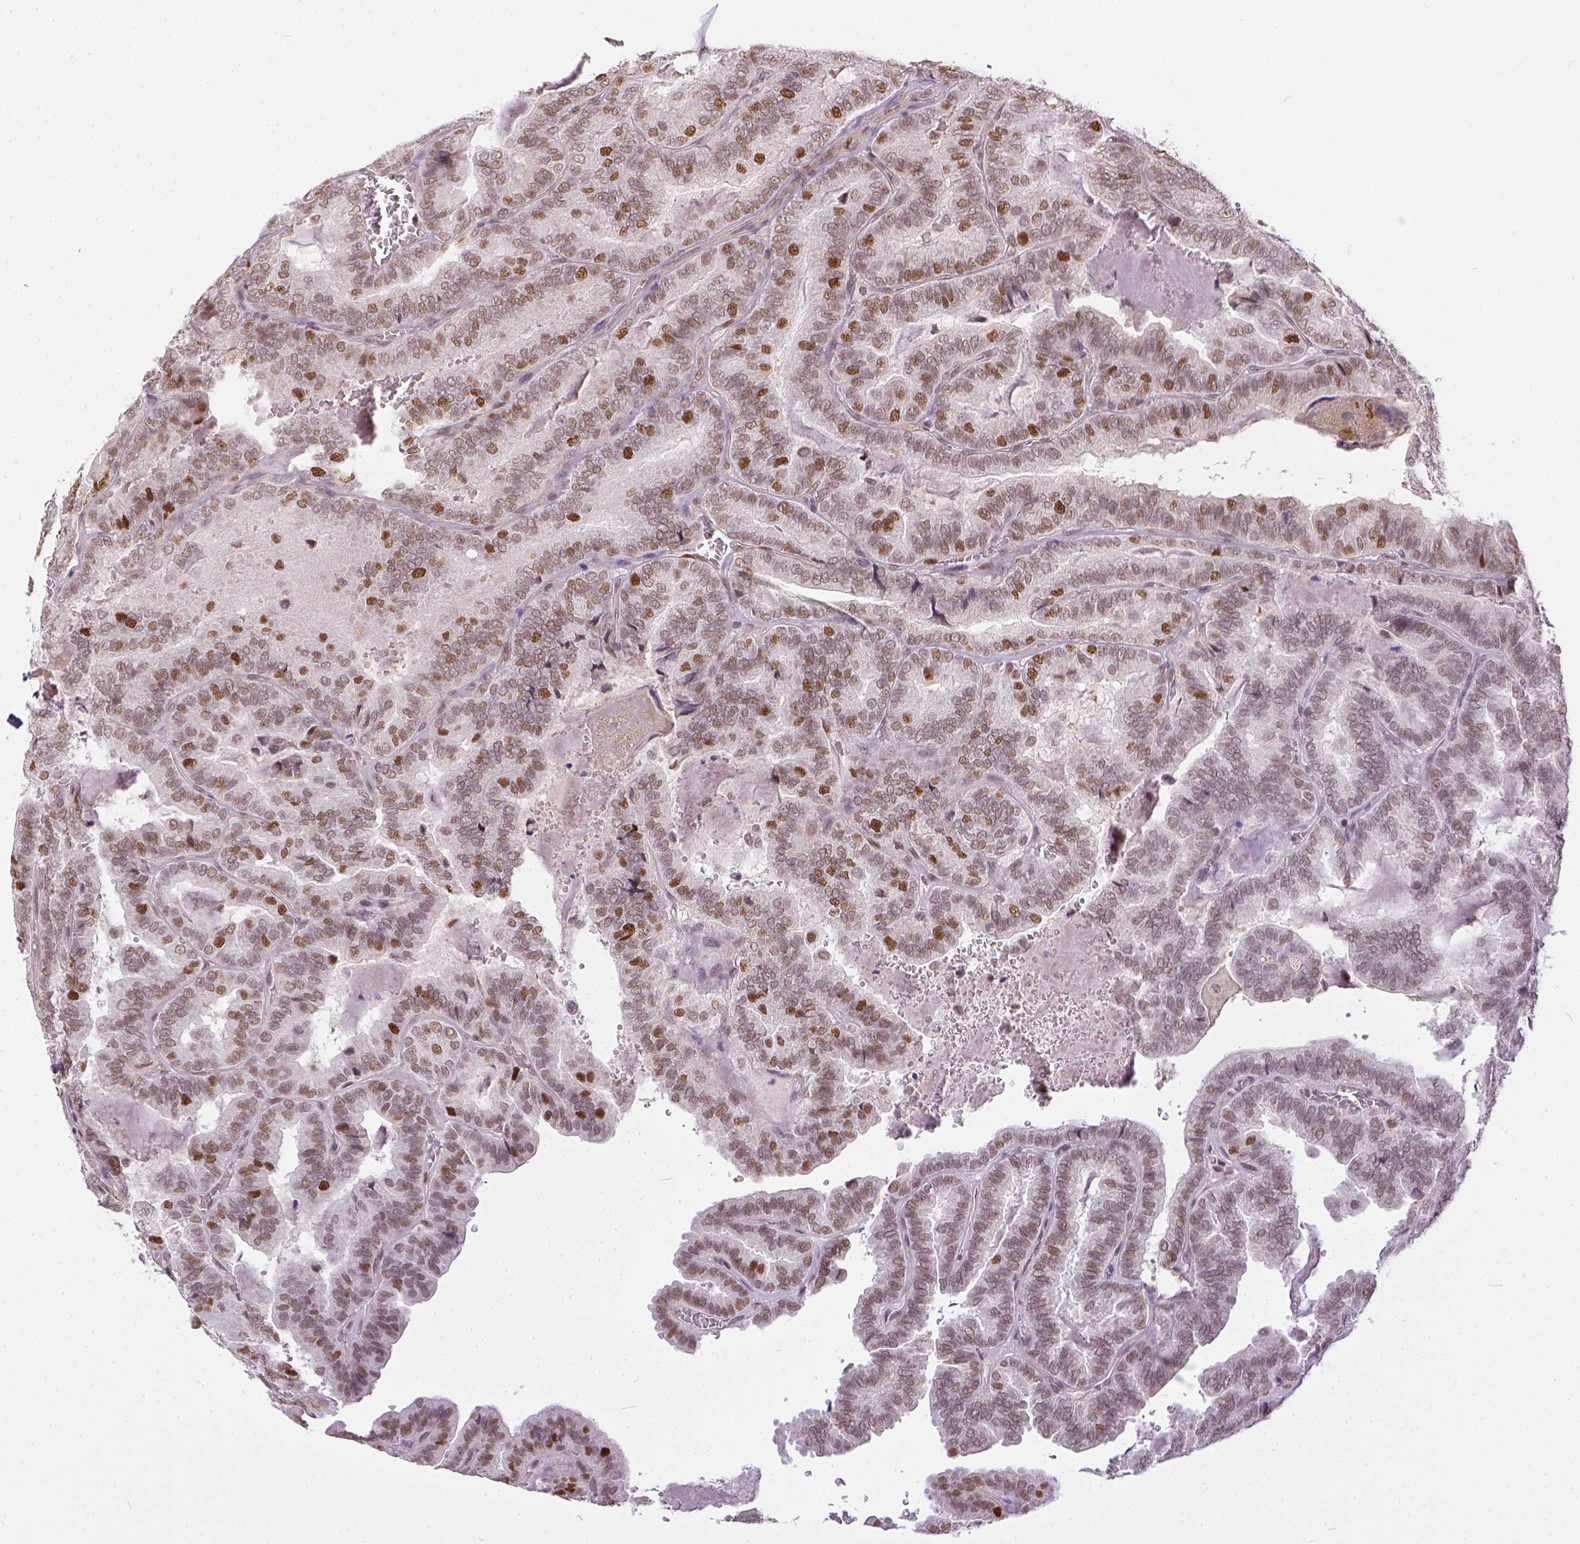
{"staining": {"intensity": "moderate", "quantity": ">75%", "location": "nuclear"}, "tissue": "thyroid cancer", "cell_type": "Tumor cells", "image_type": "cancer", "snomed": [{"axis": "morphology", "description": "Papillary adenocarcinoma, NOS"}, {"axis": "topography", "description": "Thyroid gland"}], "caption": "Immunohistochemical staining of papillary adenocarcinoma (thyroid) shows medium levels of moderate nuclear protein expression in about >75% of tumor cells. The staining is performed using DAB (3,3'-diaminobenzidine) brown chromogen to label protein expression. The nuclei are counter-stained blue using hematoxylin.", "gene": "ERCC1", "patient": {"sex": "female", "age": 75}}